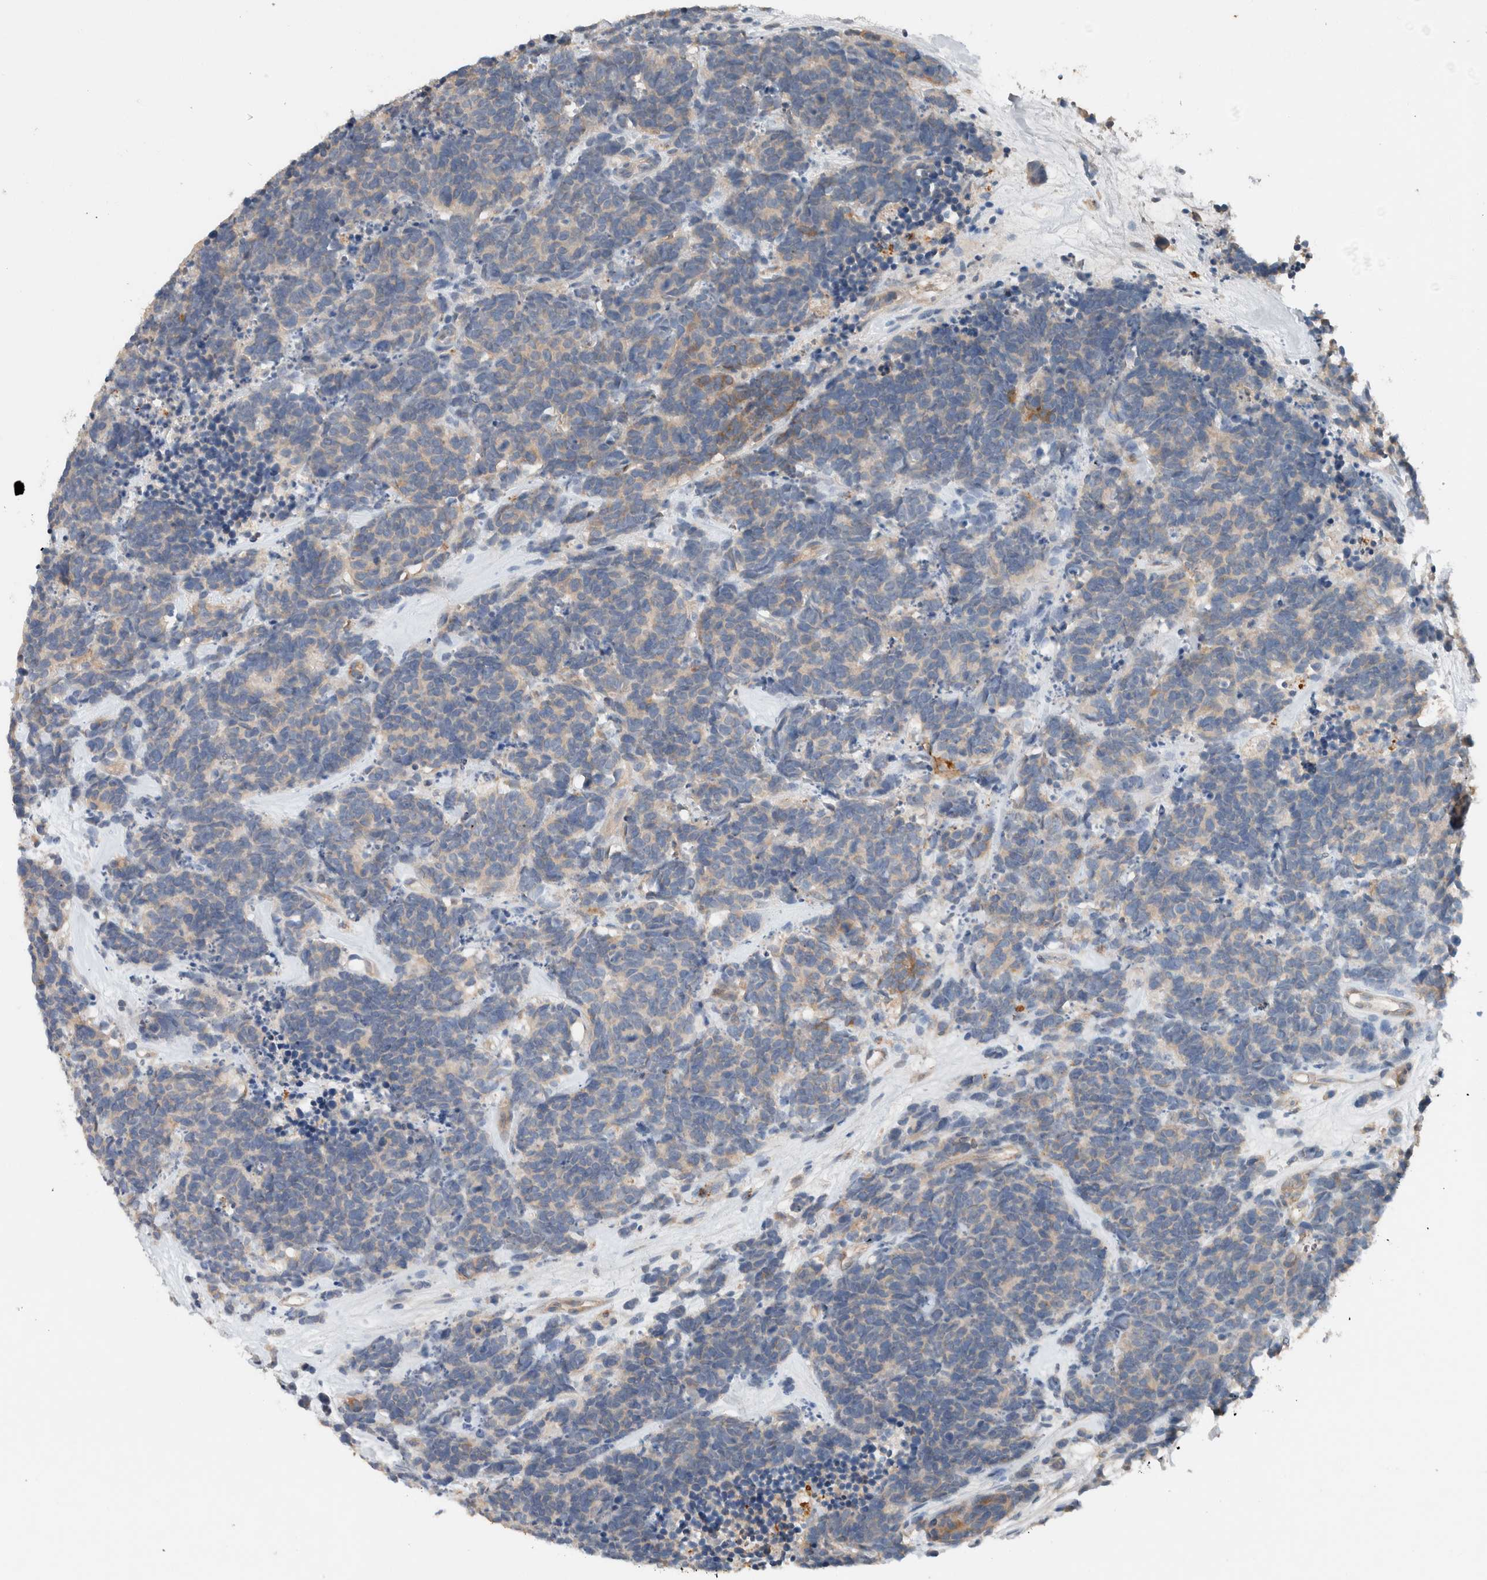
{"staining": {"intensity": "moderate", "quantity": "<25%", "location": "cytoplasmic/membranous"}, "tissue": "carcinoid", "cell_type": "Tumor cells", "image_type": "cancer", "snomed": [{"axis": "morphology", "description": "Carcinoma, NOS"}, {"axis": "morphology", "description": "Carcinoid, malignant, NOS"}, {"axis": "topography", "description": "Urinary bladder"}], "caption": "Immunohistochemistry (DAB (3,3'-diaminobenzidine)) staining of human carcinoid exhibits moderate cytoplasmic/membranous protein positivity in approximately <25% of tumor cells.", "gene": "UGCG", "patient": {"sex": "male", "age": 57}}